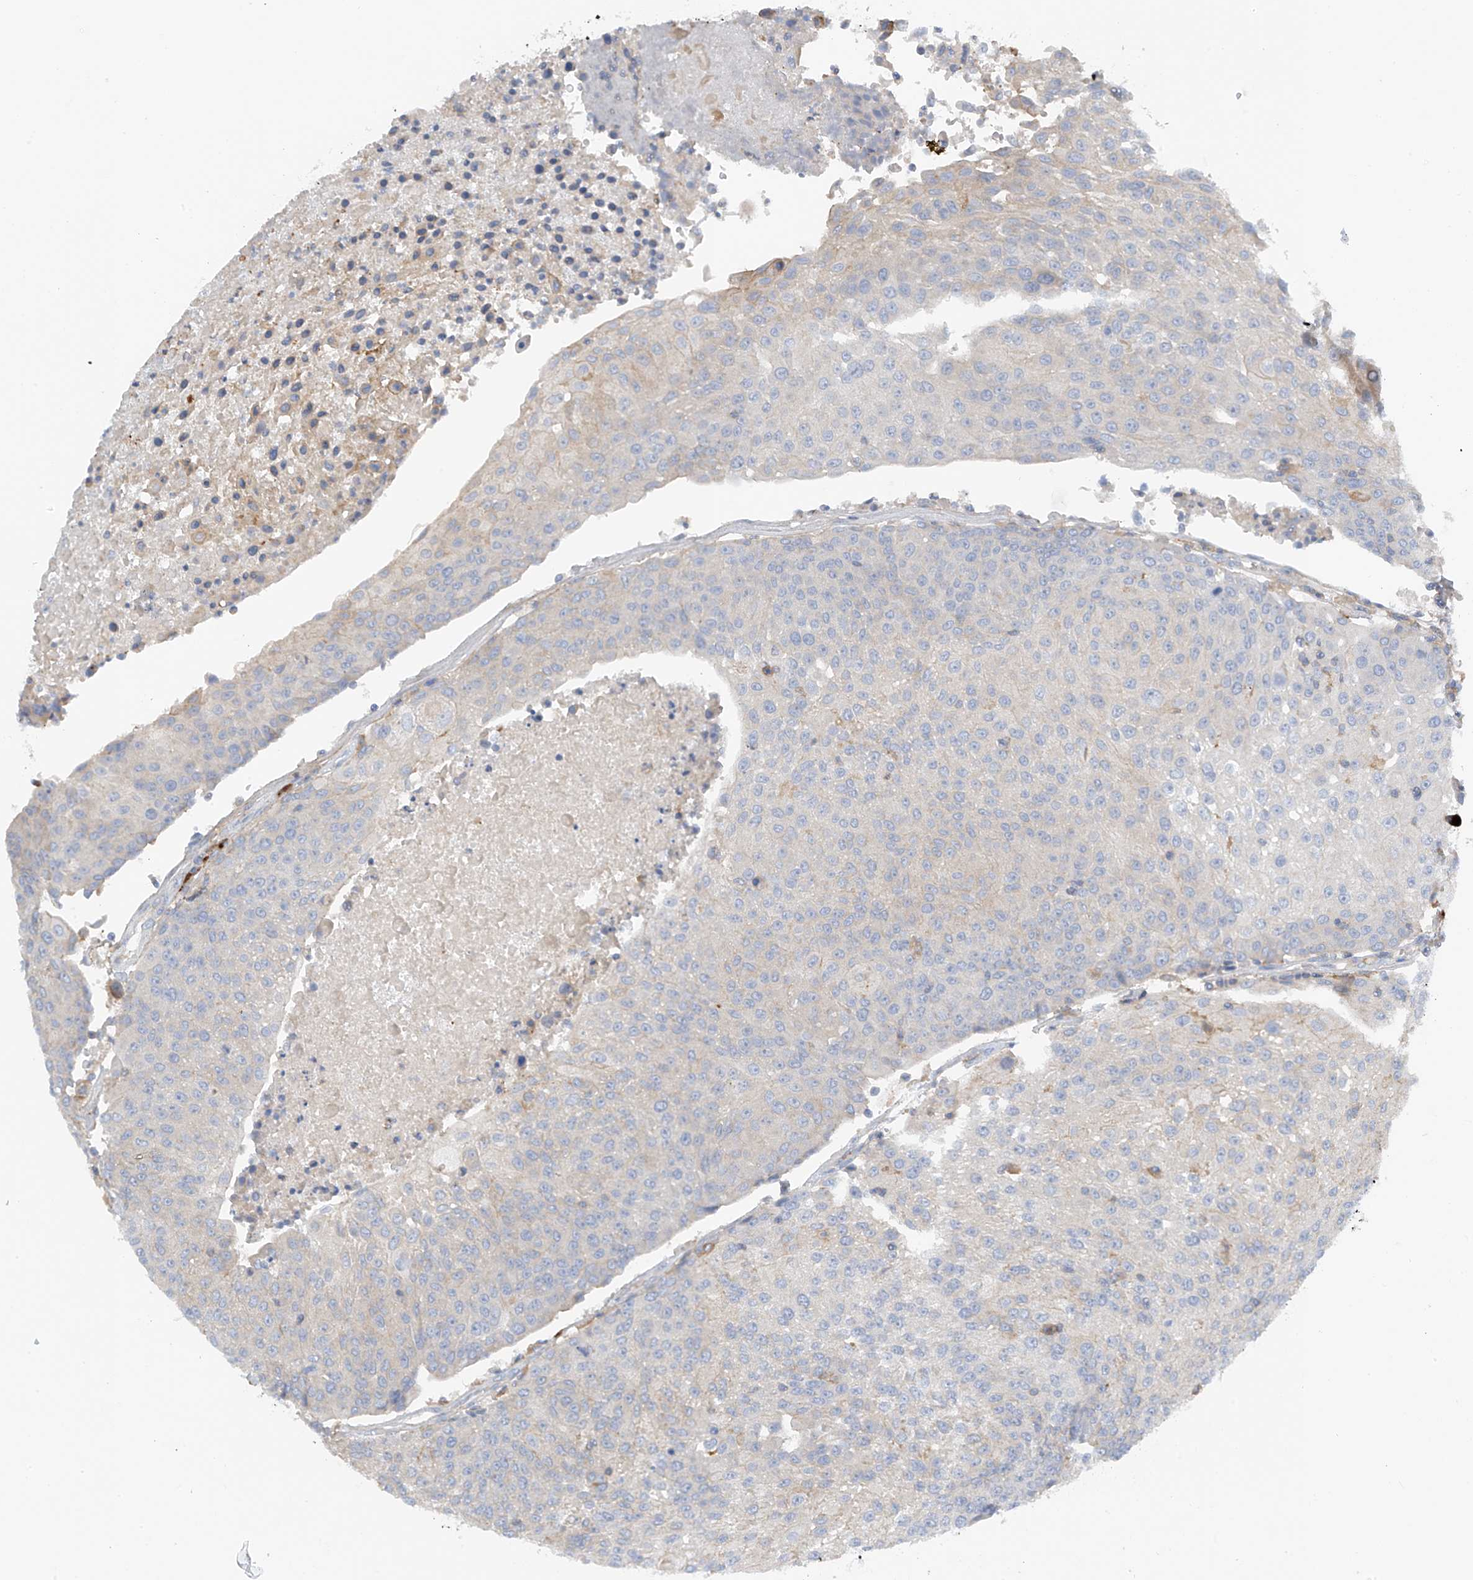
{"staining": {"intensity": "negative", "quantity": "none", "location": "none"}, "tissue": "urothelial cancer", "cell_type": "Tumor cells", "image_type": "cancer", "snomed": [{"axis": "morphology", "description": "Urothelial carcinoma, High grade"}, {"axis": "topography", "description": "Urinary bladder"}], "caption": "This is an immunohistochemistry image of urothelial cancer. There is no staining in tumor cells.", "gene": "NALCN", "patient": {"sex": "female", "age": 85}}